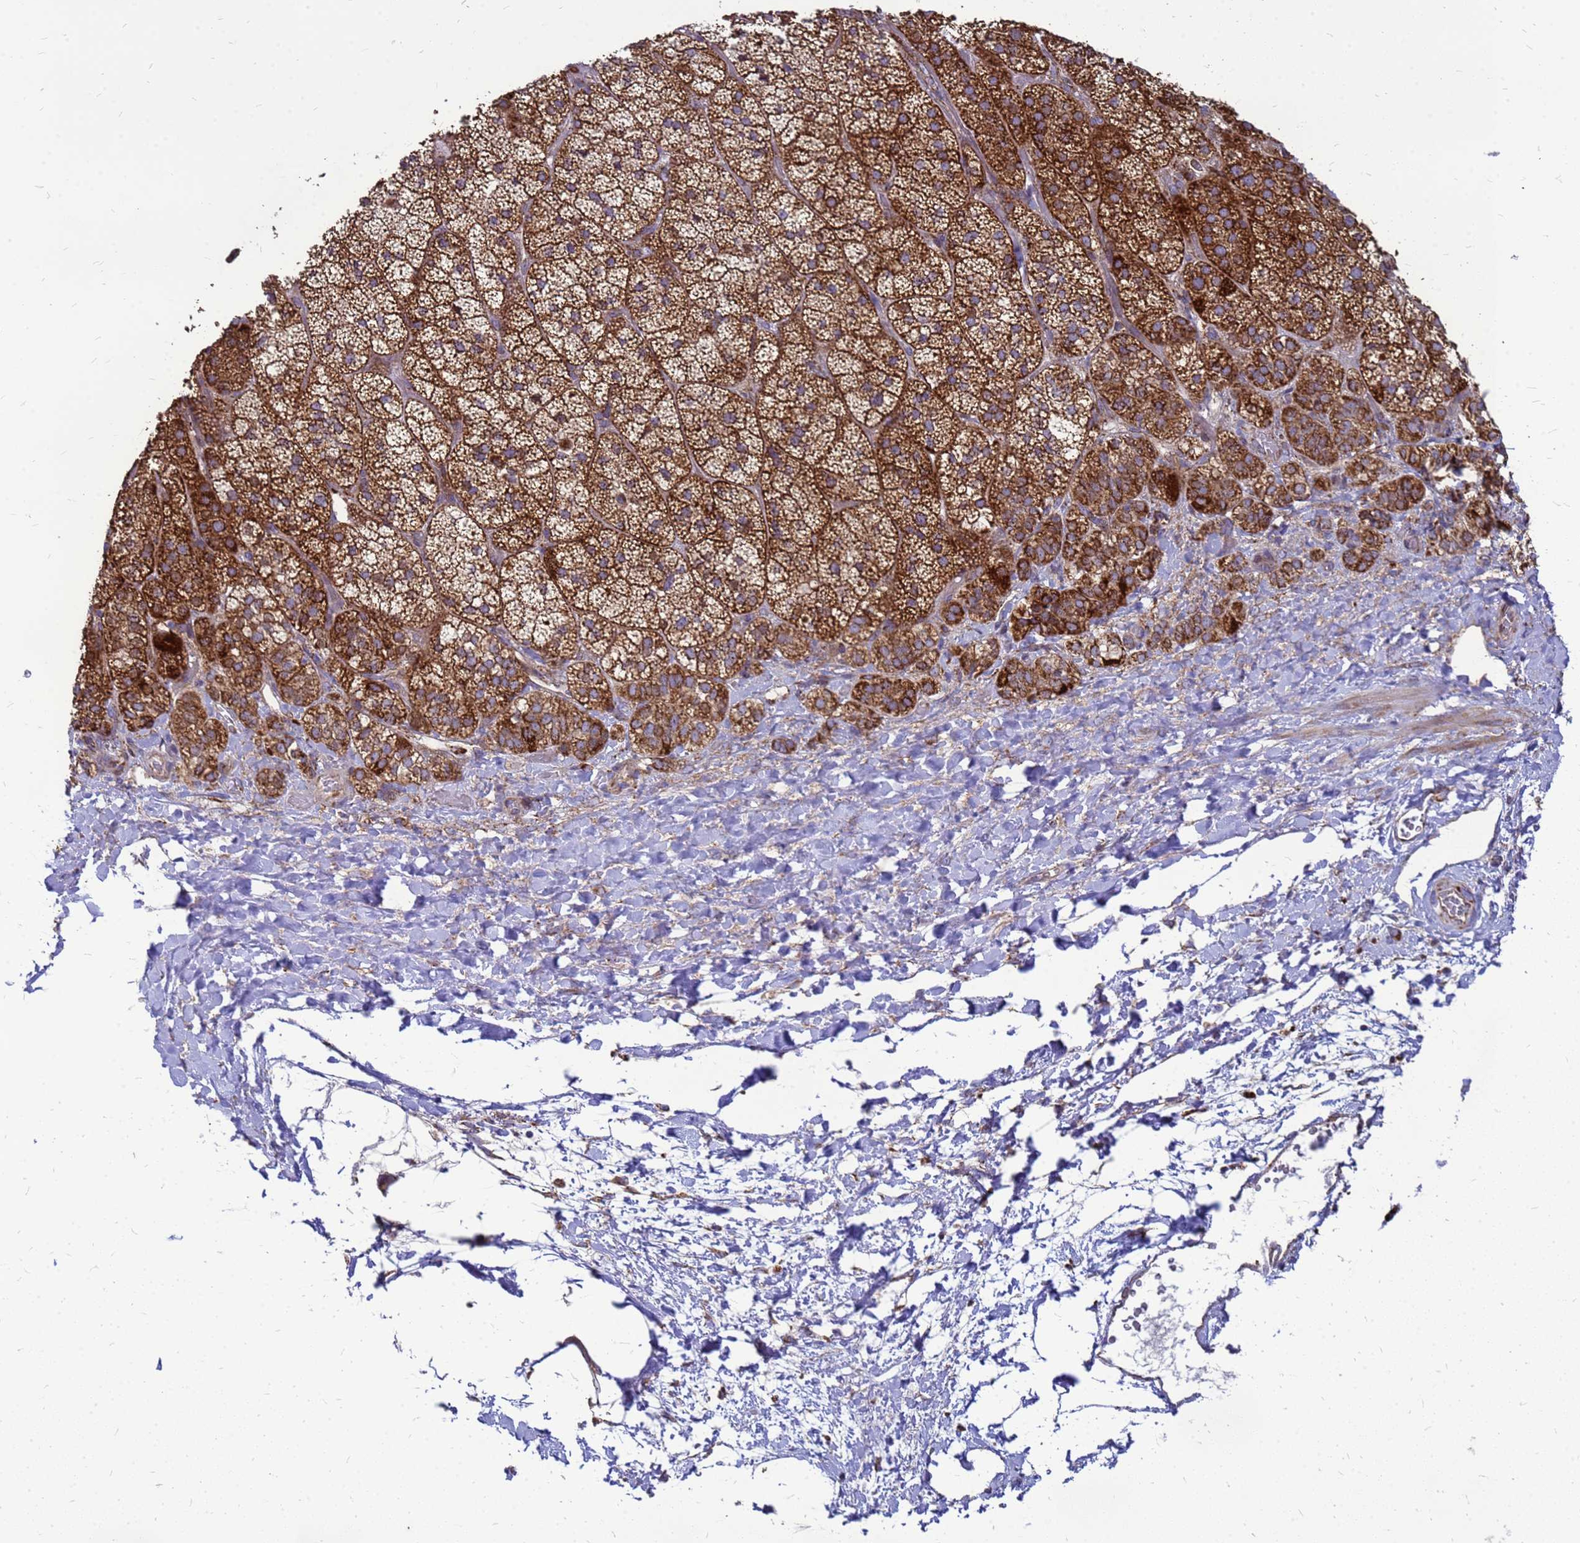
{"staining": {"intensity": "strong", "quantity": ">75%", "location": "cytoplasmic/membranous"}, "tissue": "adrenal gland", "cell_type": "Glandular cells", "image_type": "normal", "snomed": [{"axis": "morphology", "description": "Normal tissue, NOS"}, {"axis": "topography", "description": "Adrenal gland"}], "caption": "A high amount of strong cytoplasmic/membranous positivity is identified in about >75% of glandular cells in unremarkable adrenal gland. (DAB (3,3'-diaminobenzidine) IHC with brightfield microscopy, high magnification).", "gene": "FSTL4", "patient": {"sex": "male", "age": 57}}